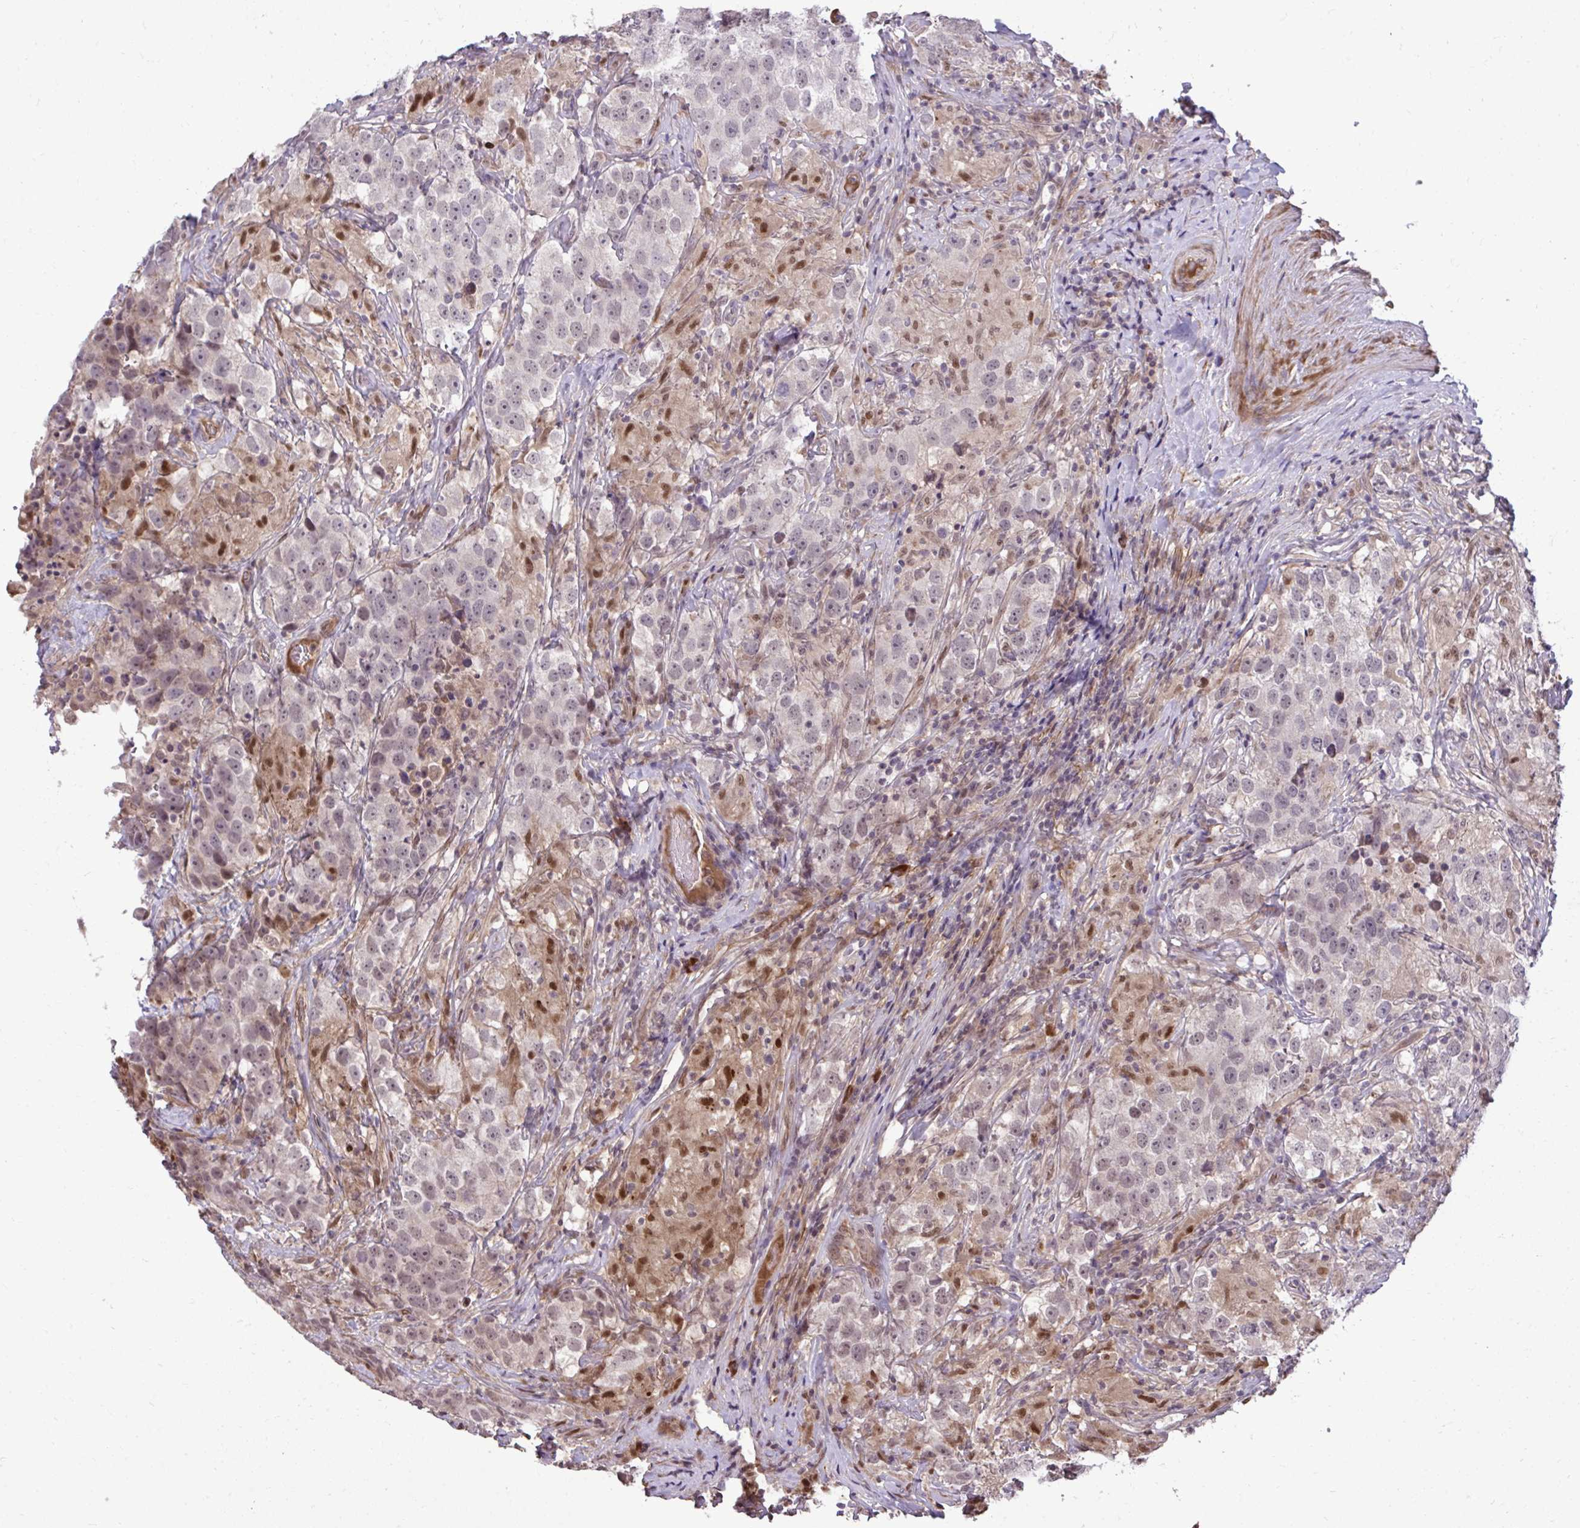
{"staining": {"intensity": "weak", "quantity": "25%-75%", "location": "nuclear"}, "tissue": "testis cancer", "cell_type": "Tumor cells", "image_type": "cancer", "snomed": [{"axis": "morphology", "description": "Seminoma, NOS"}, {"axis": "topography", "description": "Testis"}], "caption": "Human testis seminoma stained with a protein marker shows weak staining in tumor cells.", "gene": "ZSCAN9", "patient": {"sex": "male", "age": 46}}